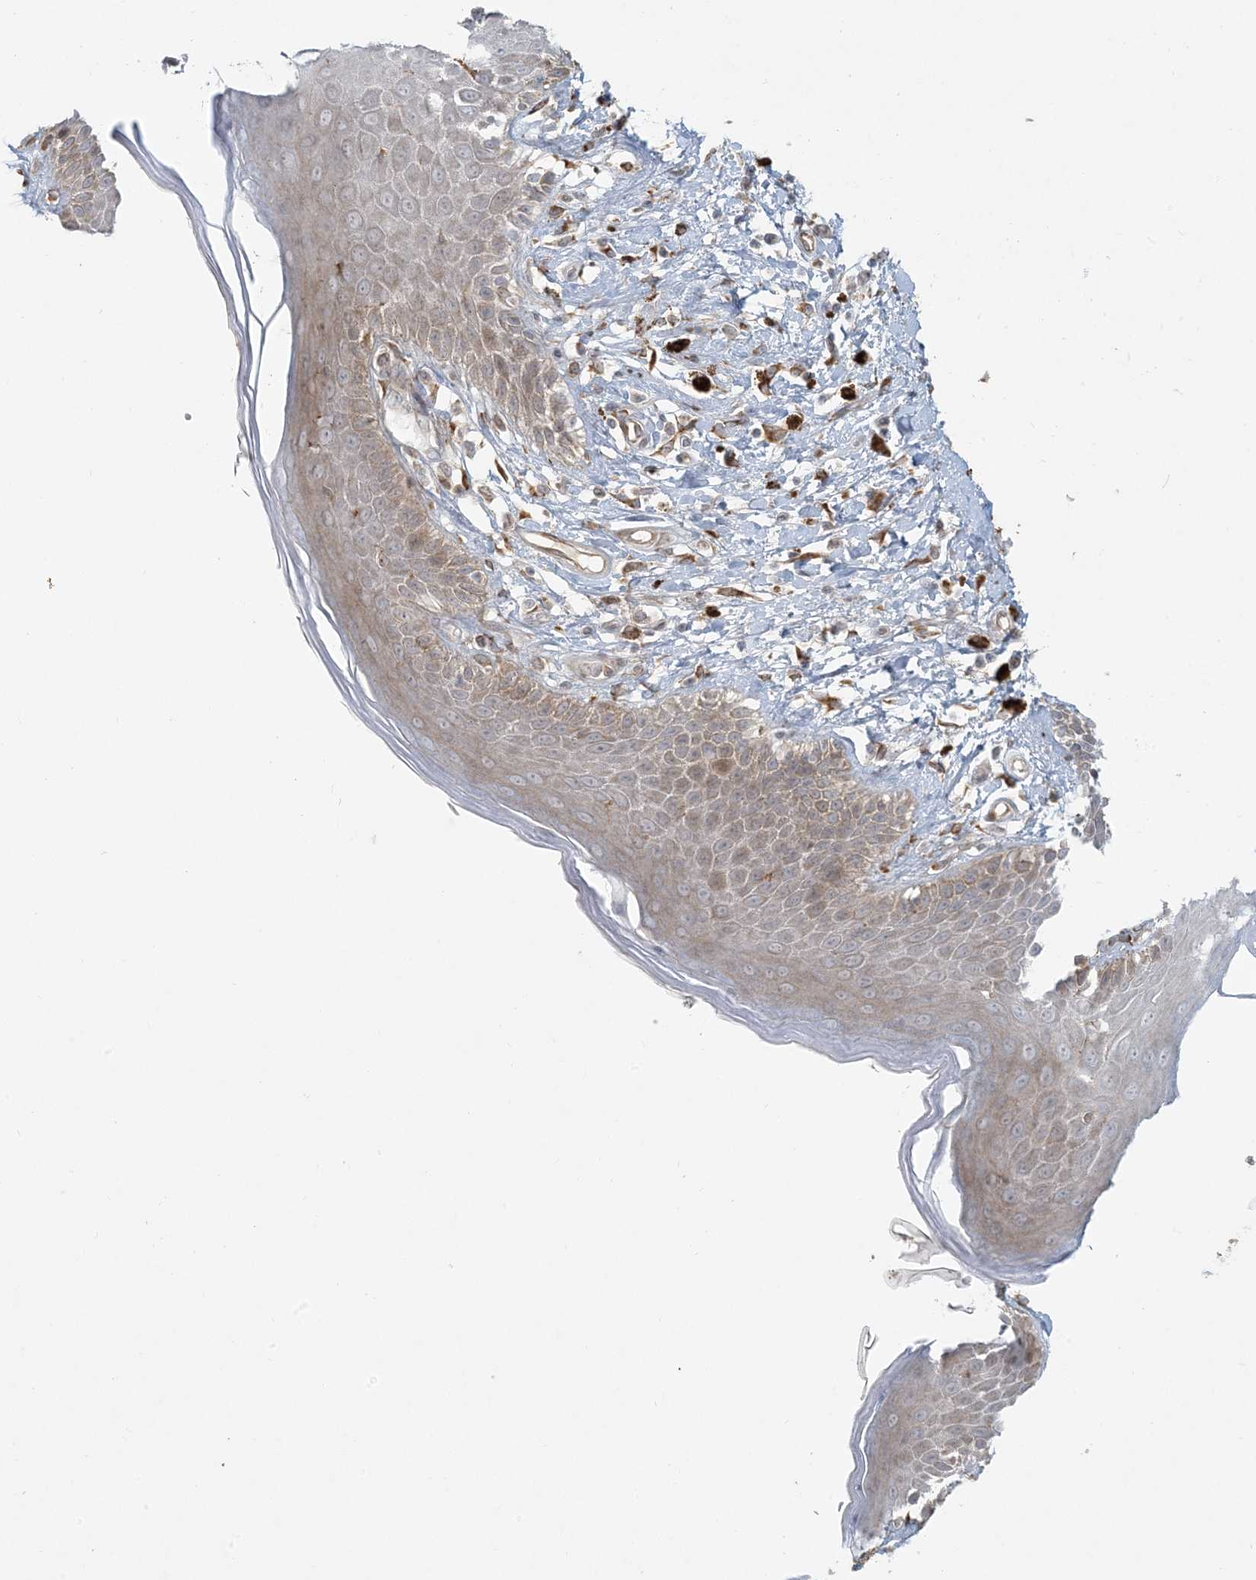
{"staining": {"intensity": "moderate", "quantity": ">75%", "location": "cytoplasmic/membranous"}, "tissue": "skin", "cell_type": "Epidermal cells", "image_type": "normal", "snomed": [{"axis": "morphology", "description": "Normal tissue, NOS"}, {"axis": "topography", "description": "Anal"}], "caption": "Skin stained with a protein marker shows moderate staining in epidermal cells.", "gene": "HACL1", "patient": {"sex": "female", "age": 78}}